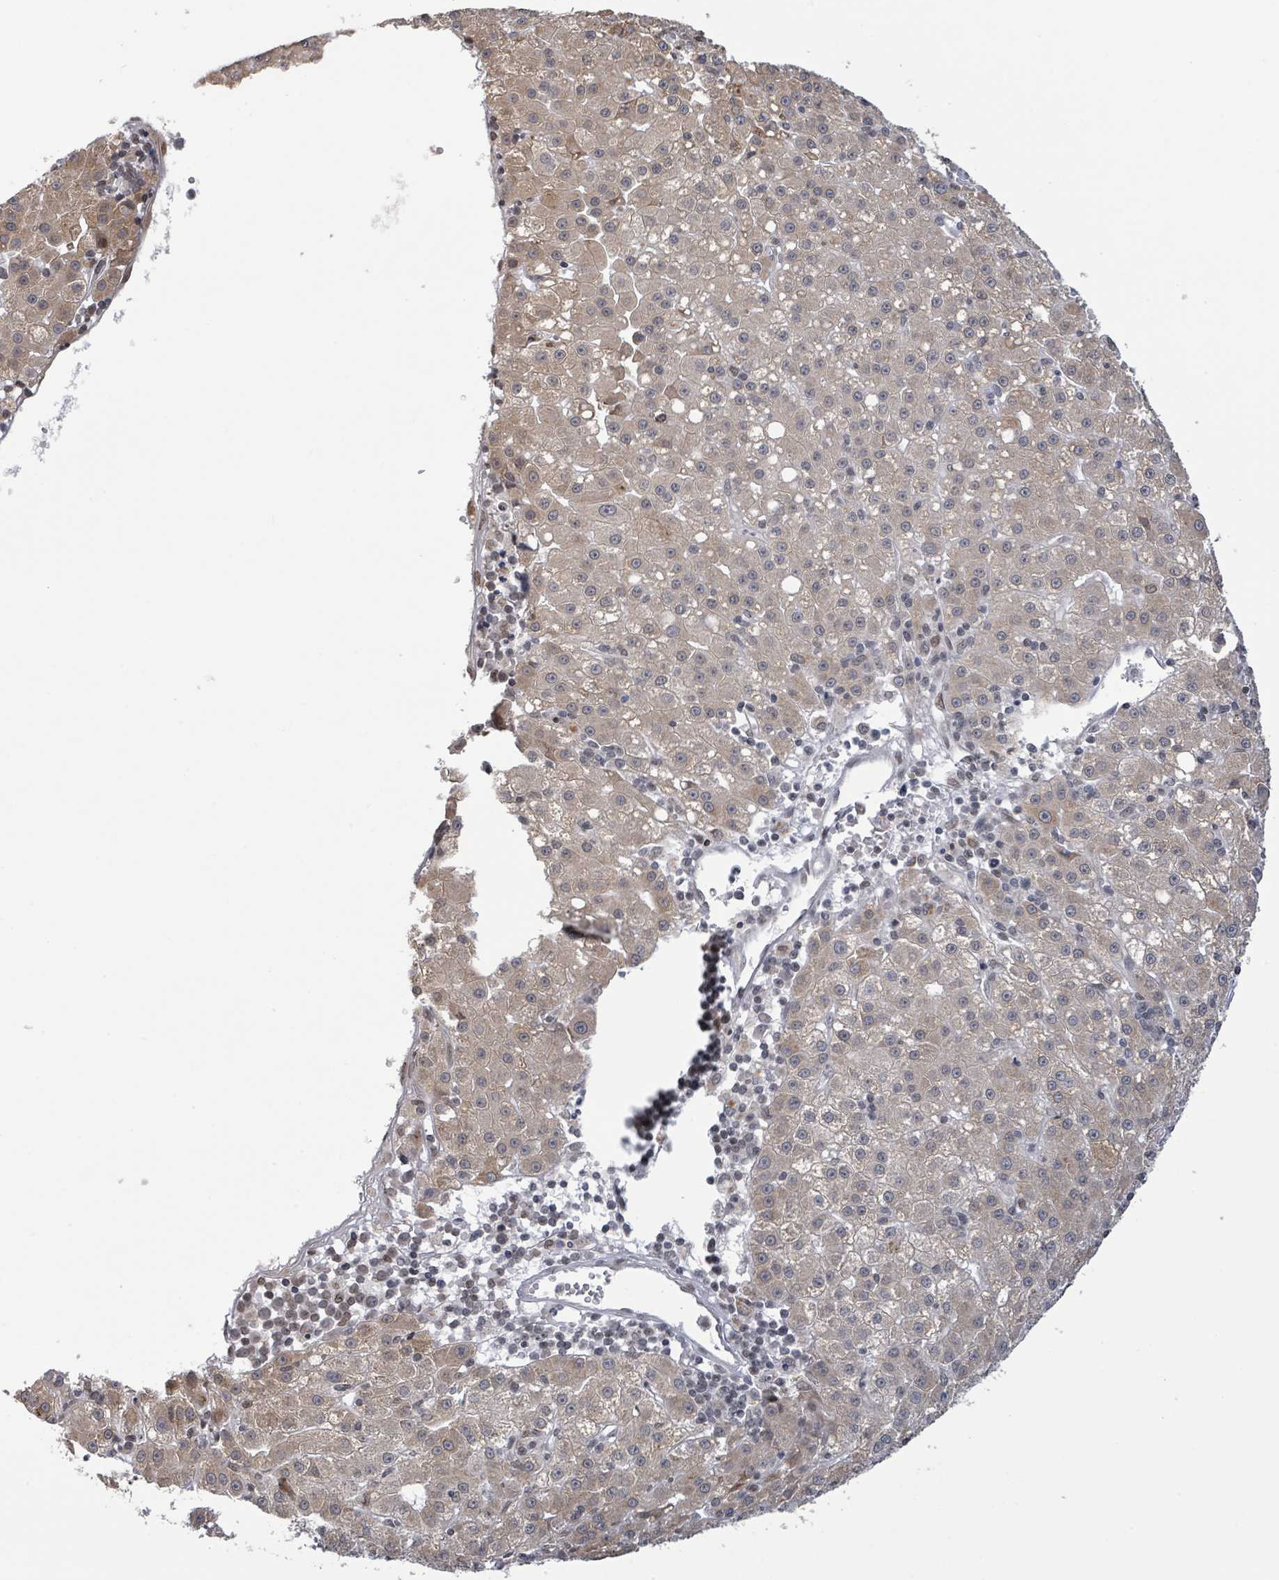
{"staining": {"intensity": "moderate", "quantity": ">75%", "location": "cytoplasmic/membranous"}, "tissue": "liver cancer", "cell_type": "Tumor cells", "image_type": "cancer", "snomed": [{"axis": "morphology", "description": "Carcinoma, Hepatocellular, NOS"}, {"axis": "topography", "description": "Liver"}], "caption": "Immunohistochemical staining of human hepatocellular carcinoma (liver) demonstrates moderate cytoplasmic/membranous protein staining in approximately >75% of tumor cells.", "gene": "SBF2", "patient": {"sex": "male", "age": 76}}